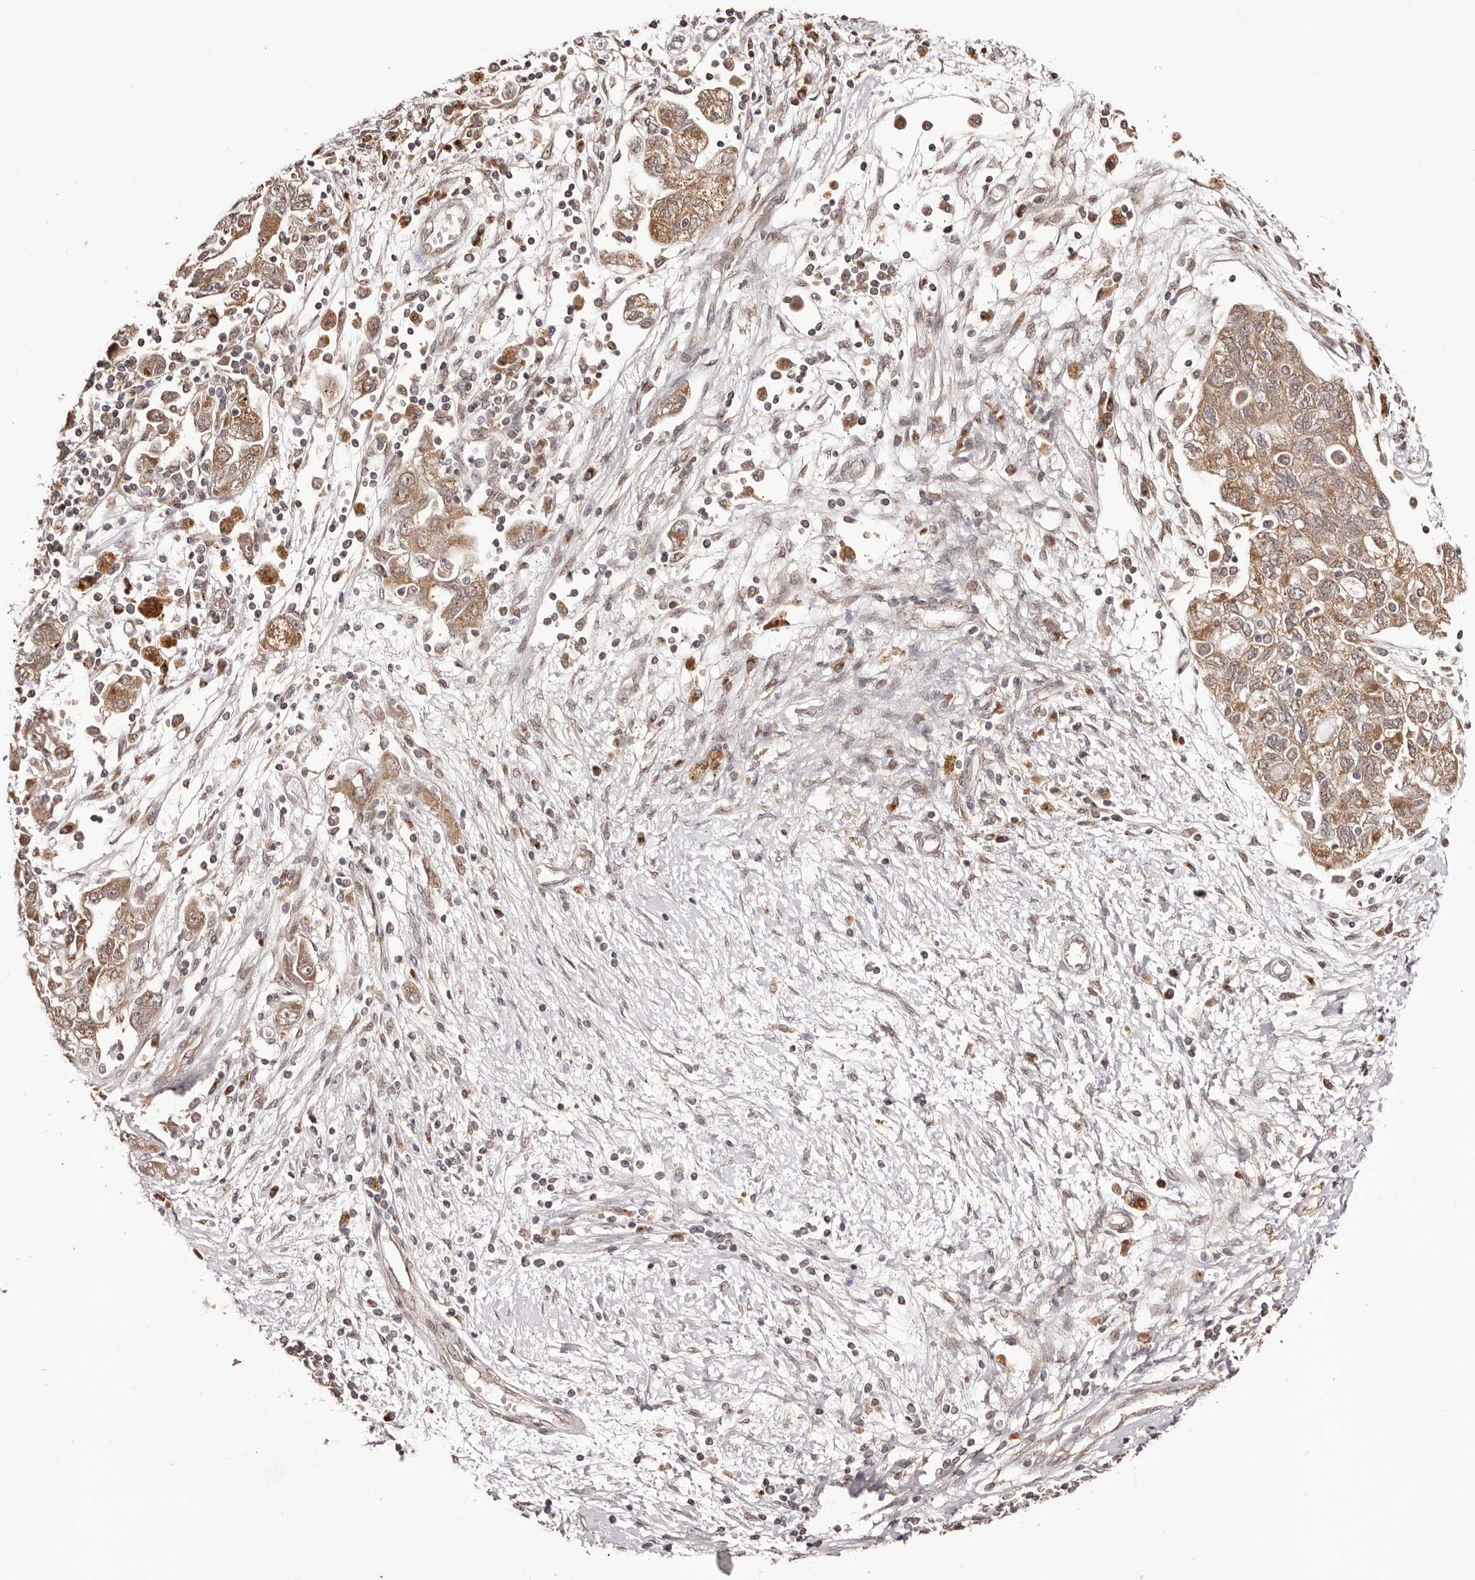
{"staining": {"intensity": "weak", "quantity": ">75%", "location": "cytoplasmic/membranous"}, "tissue": "ovarian cancer", "cell_type": "Tumor cells", "image_type": "cancer", "snomed": [{"axis": "morphology", "description": "Carcinoma, NOS"}, {"axis": "morphology", "description": "Cystadenocarcinoma, serous, NOS"}, {"axis": "topography", "description": "Ovary"}], "caption": "Protein staining shows weak cytoplasmic/membranous staining in approximately >75% of tumor cells in ovarian cancer.", "gene": "EGR3", "patient": {"sex": "female", "age": 69}}